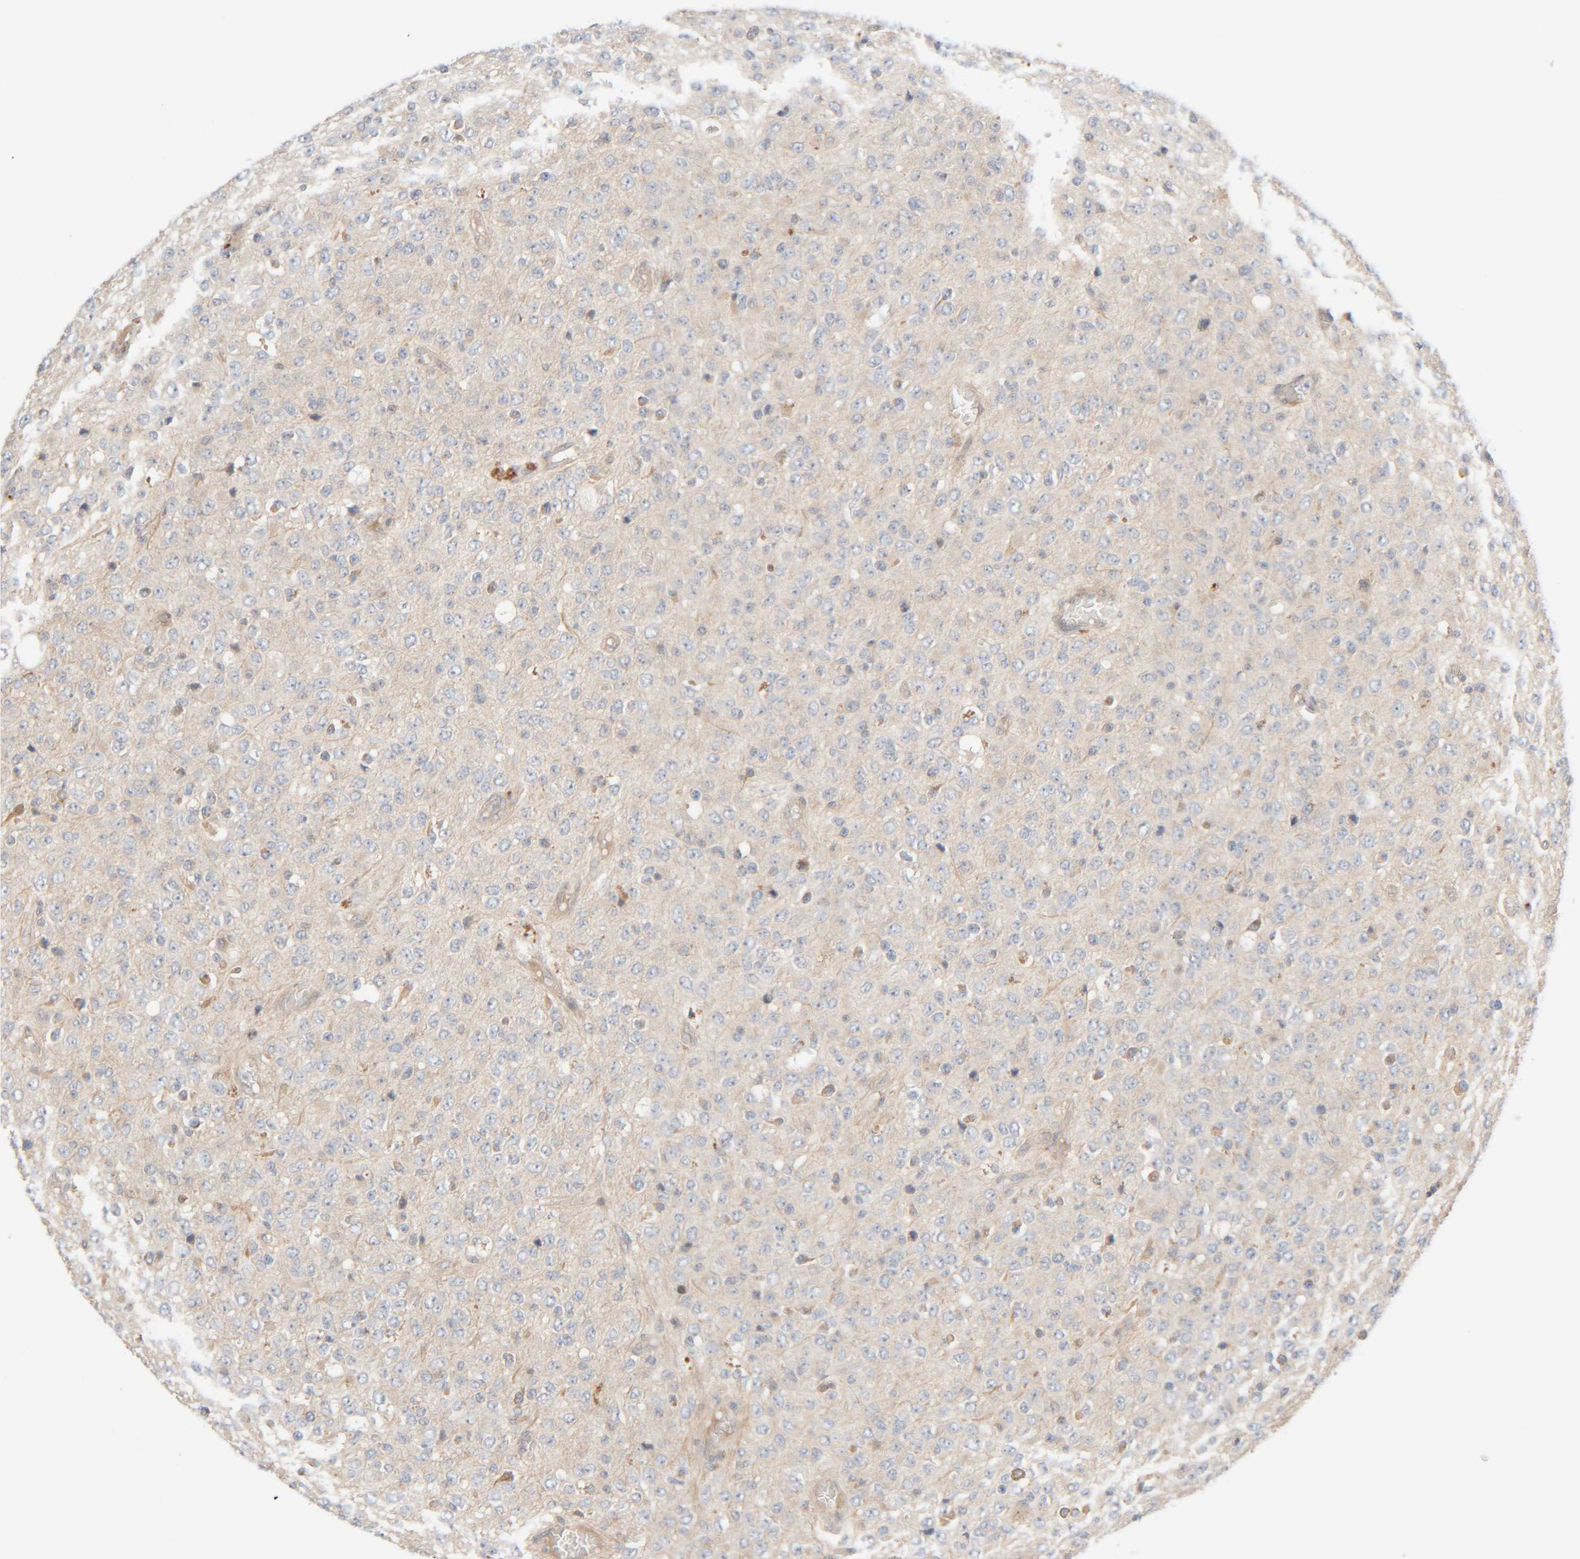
{"staining": {"intensity": "weak", "quantity": "<25%", "location": "cytoplasmic/membranous"}, "tissue": "glioma", "cell_type": "Tumor cells", "image_type": "cancer", "snomed": [{"axis": "morphology", "description": "Glioma, malignant, High grade"}, {"axis": "topography", "description": "pancreas cauda"}], "caption": "Glioma was stained to show a protein in brown. There is no significant staining in tumor cells.", "gene": "CHKA", "patient": {"sex": "male", "age": 60}}